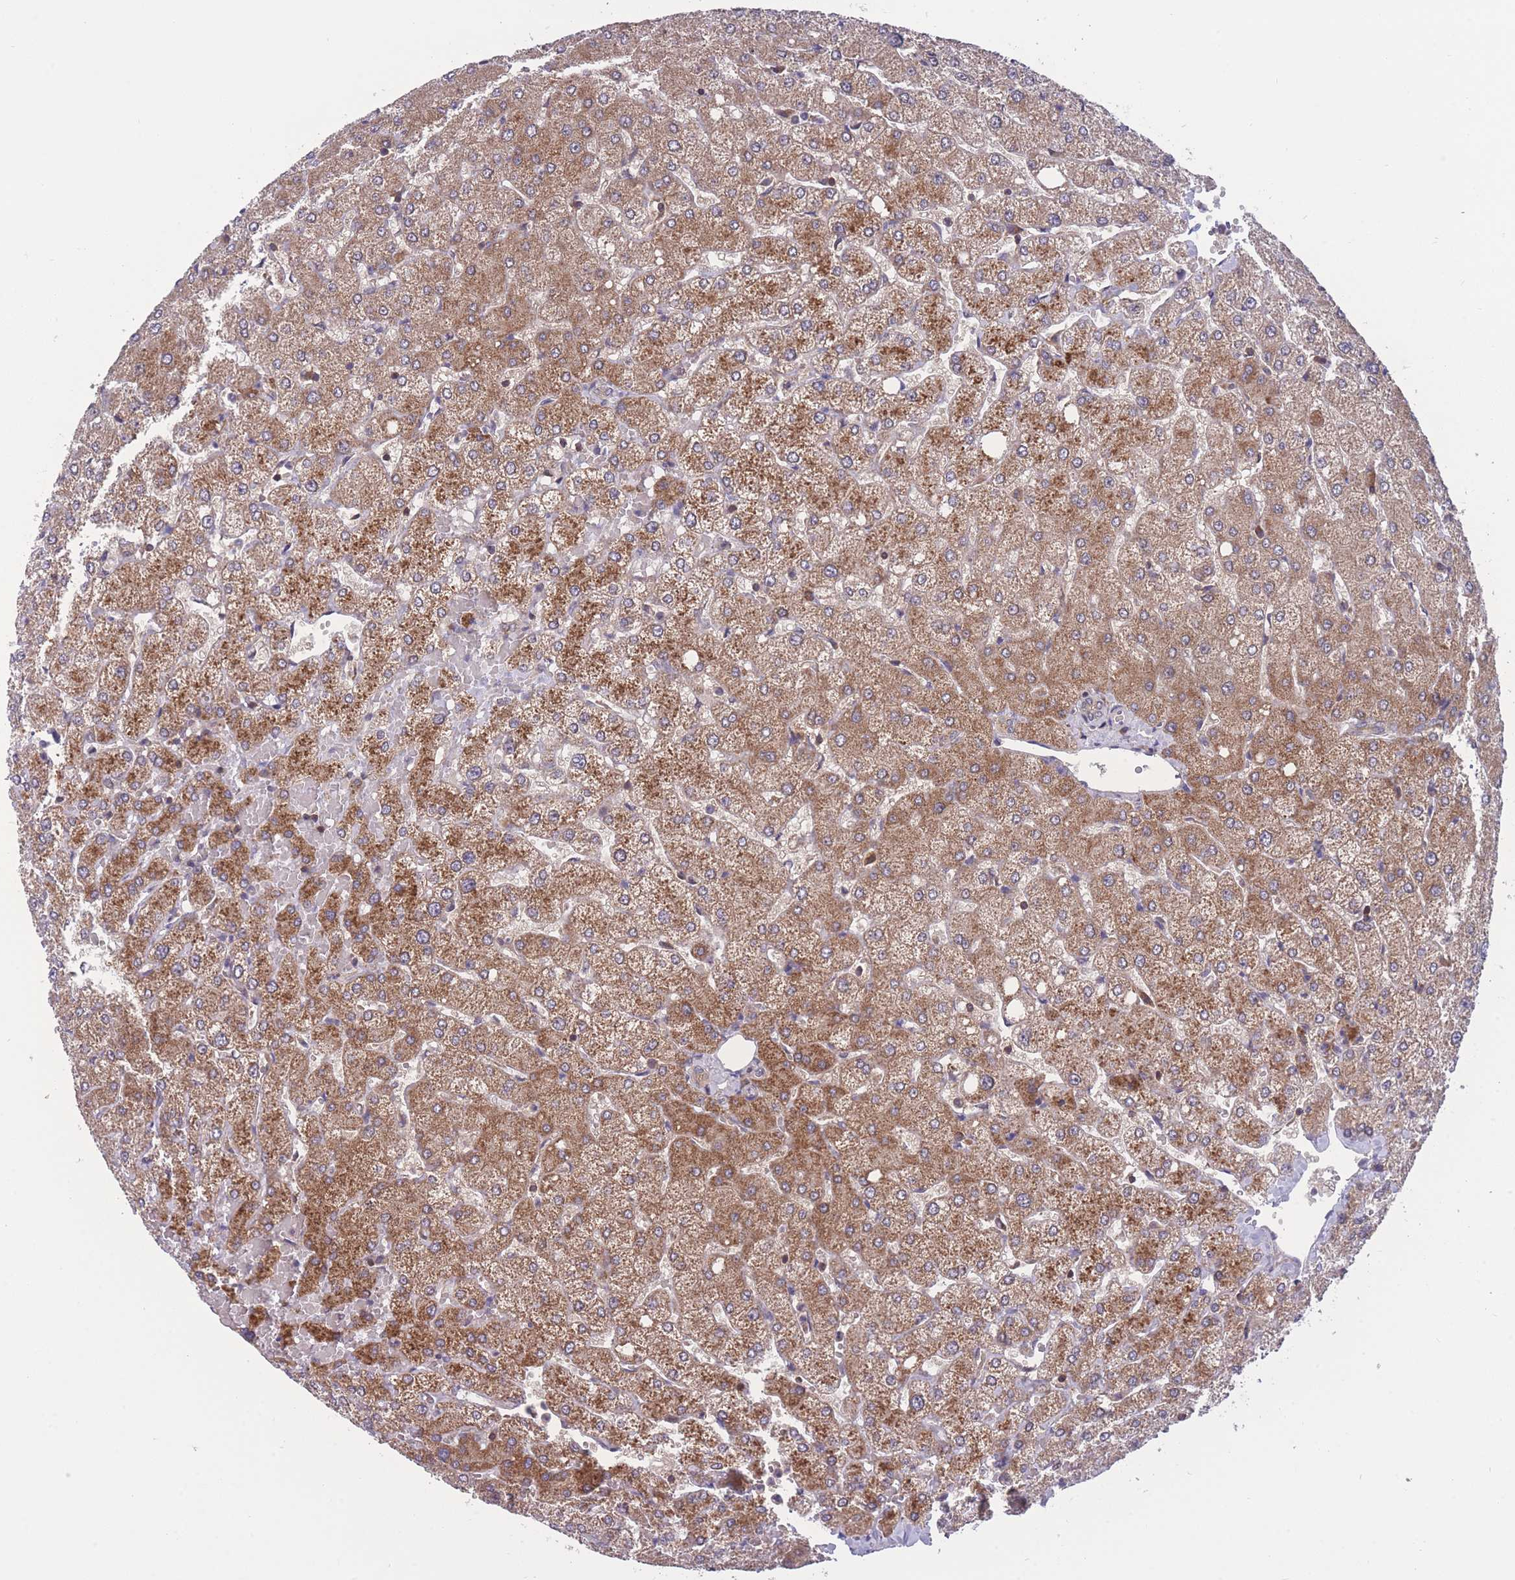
{"staining": {"intensity": "negative", "quantity": "none", "location": "none"}, "tissue": "liver", "cell_type": "Cholangiocytes", "image_type": "normal", "snomed": [{"axis": "morphology", "description": "Normal tissue, NOS"}, {"axis": "topography", "description": "Liver"}], "caption": "Photomicrograph shows no protein staining in cholangiocytes of benign liver.", "gene": "UBE2NL", "patient": {"sex": "female", "age": 54}}